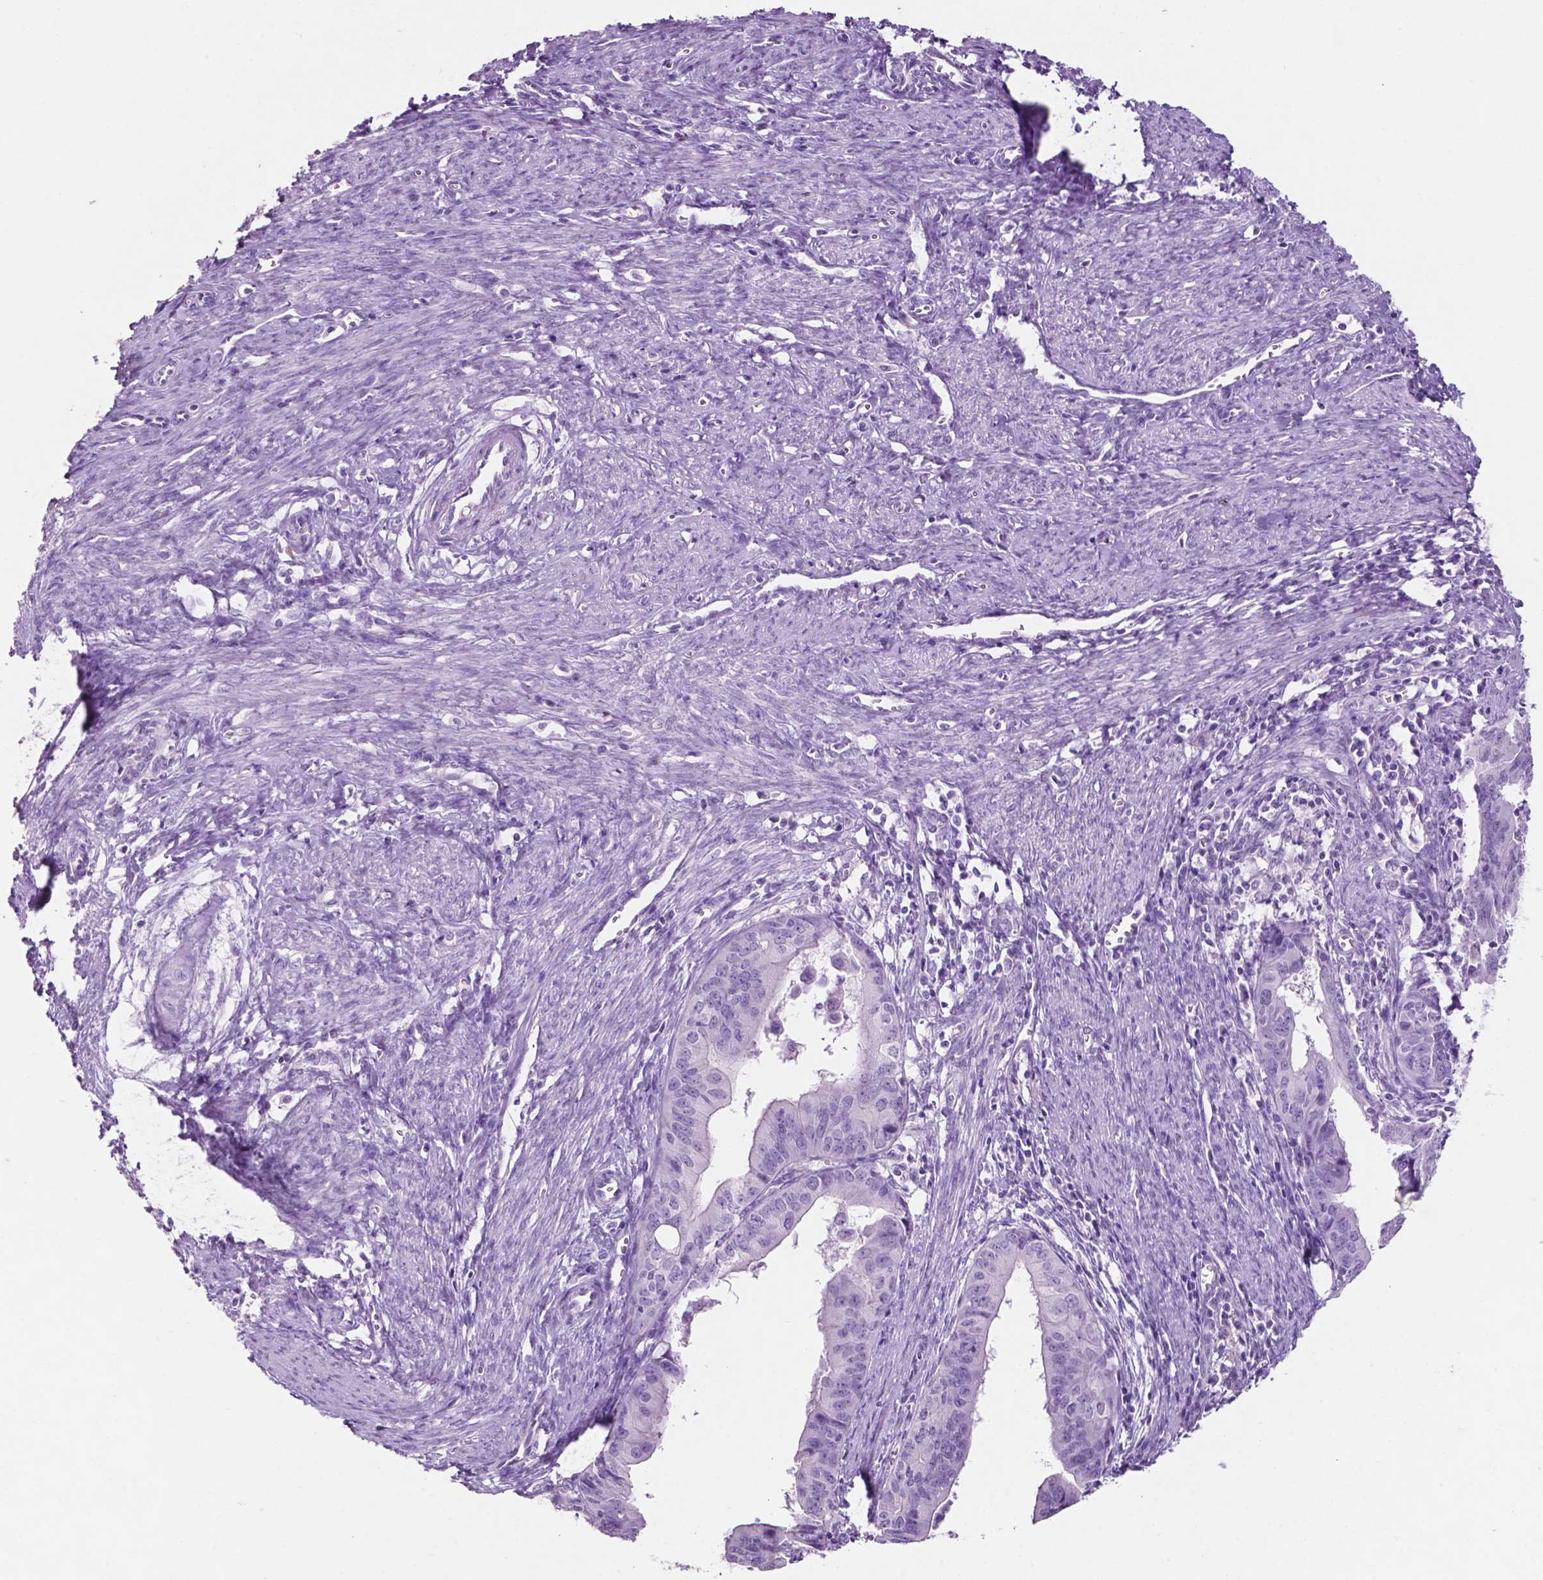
{"staining": {"intensity": "negative", "quantity": "none", "location": "none"}, "tissue": "endometrial cancer", "cell_type": "Tumor cells", "image_type": "cancer", "snomed": [{"axis": "morphology", "description": "Adenocarcinoma, NOS"}, {"axis": "topography", "description": "Endometrium"}], "caption": "Tumor cells show no significant staining in endometrial adenocarcinoma.", "gene": "PHGR1", "patient": {"sex": "female", "age": 65}}